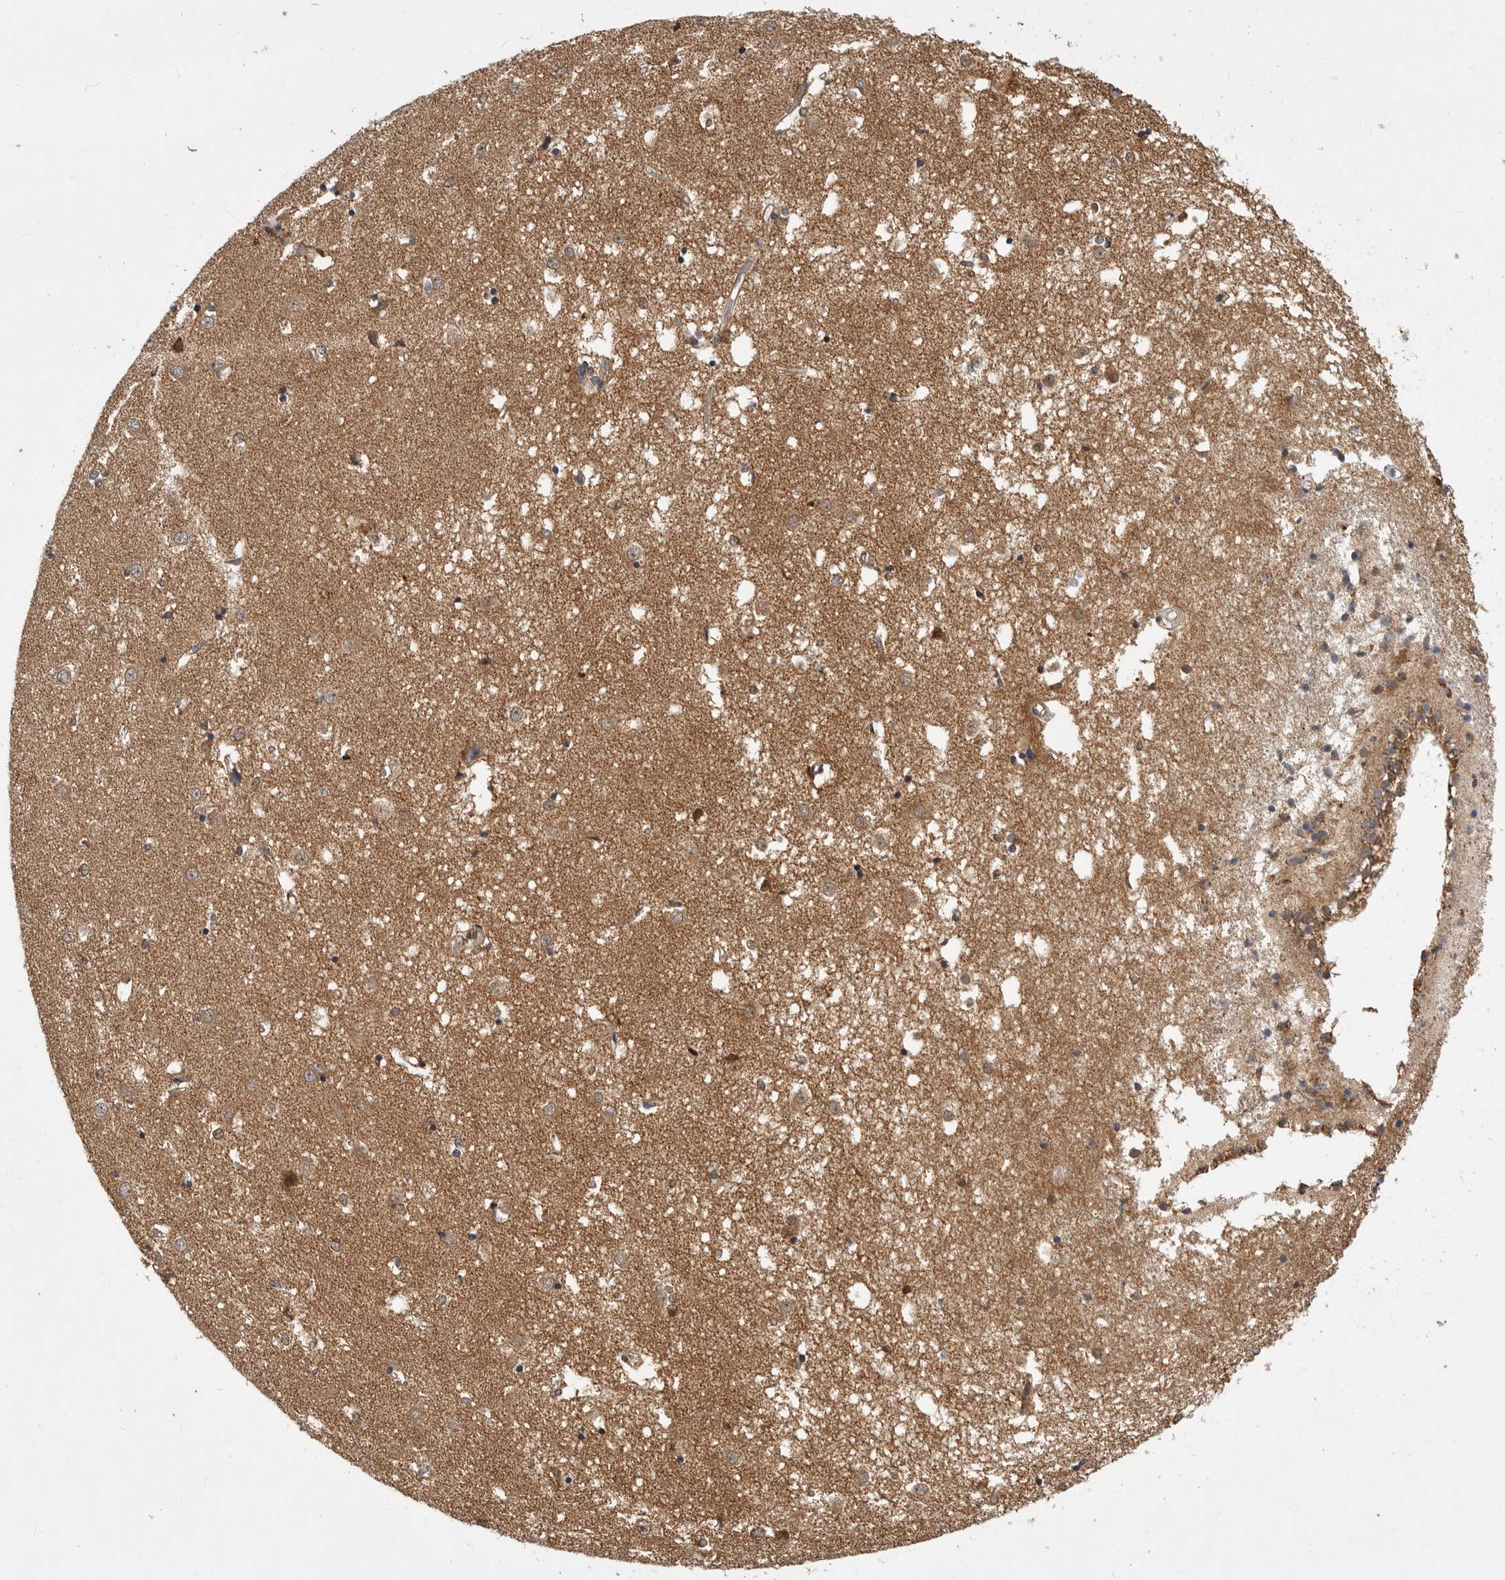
{"staining": {"intensity": "moderate", "quantity": "25%-75%", "location": "cytoplasmic/membranous"}, "tissue": "caudate", "cell_type": "Glial cells", "image_type": "normal", "snomed": [{"axis": "morphology", "description": "Normal tissue, NOS"}, {"axis": "topography", "description": "Lateral ventricle wall"}], "caption": "Benign caudate exhibits moderate cytoplasmic/membranous expression in about 25%-75% of glial cells.", "gene": "KYAT3", "patient": {"sex": "male", "age": 45}}